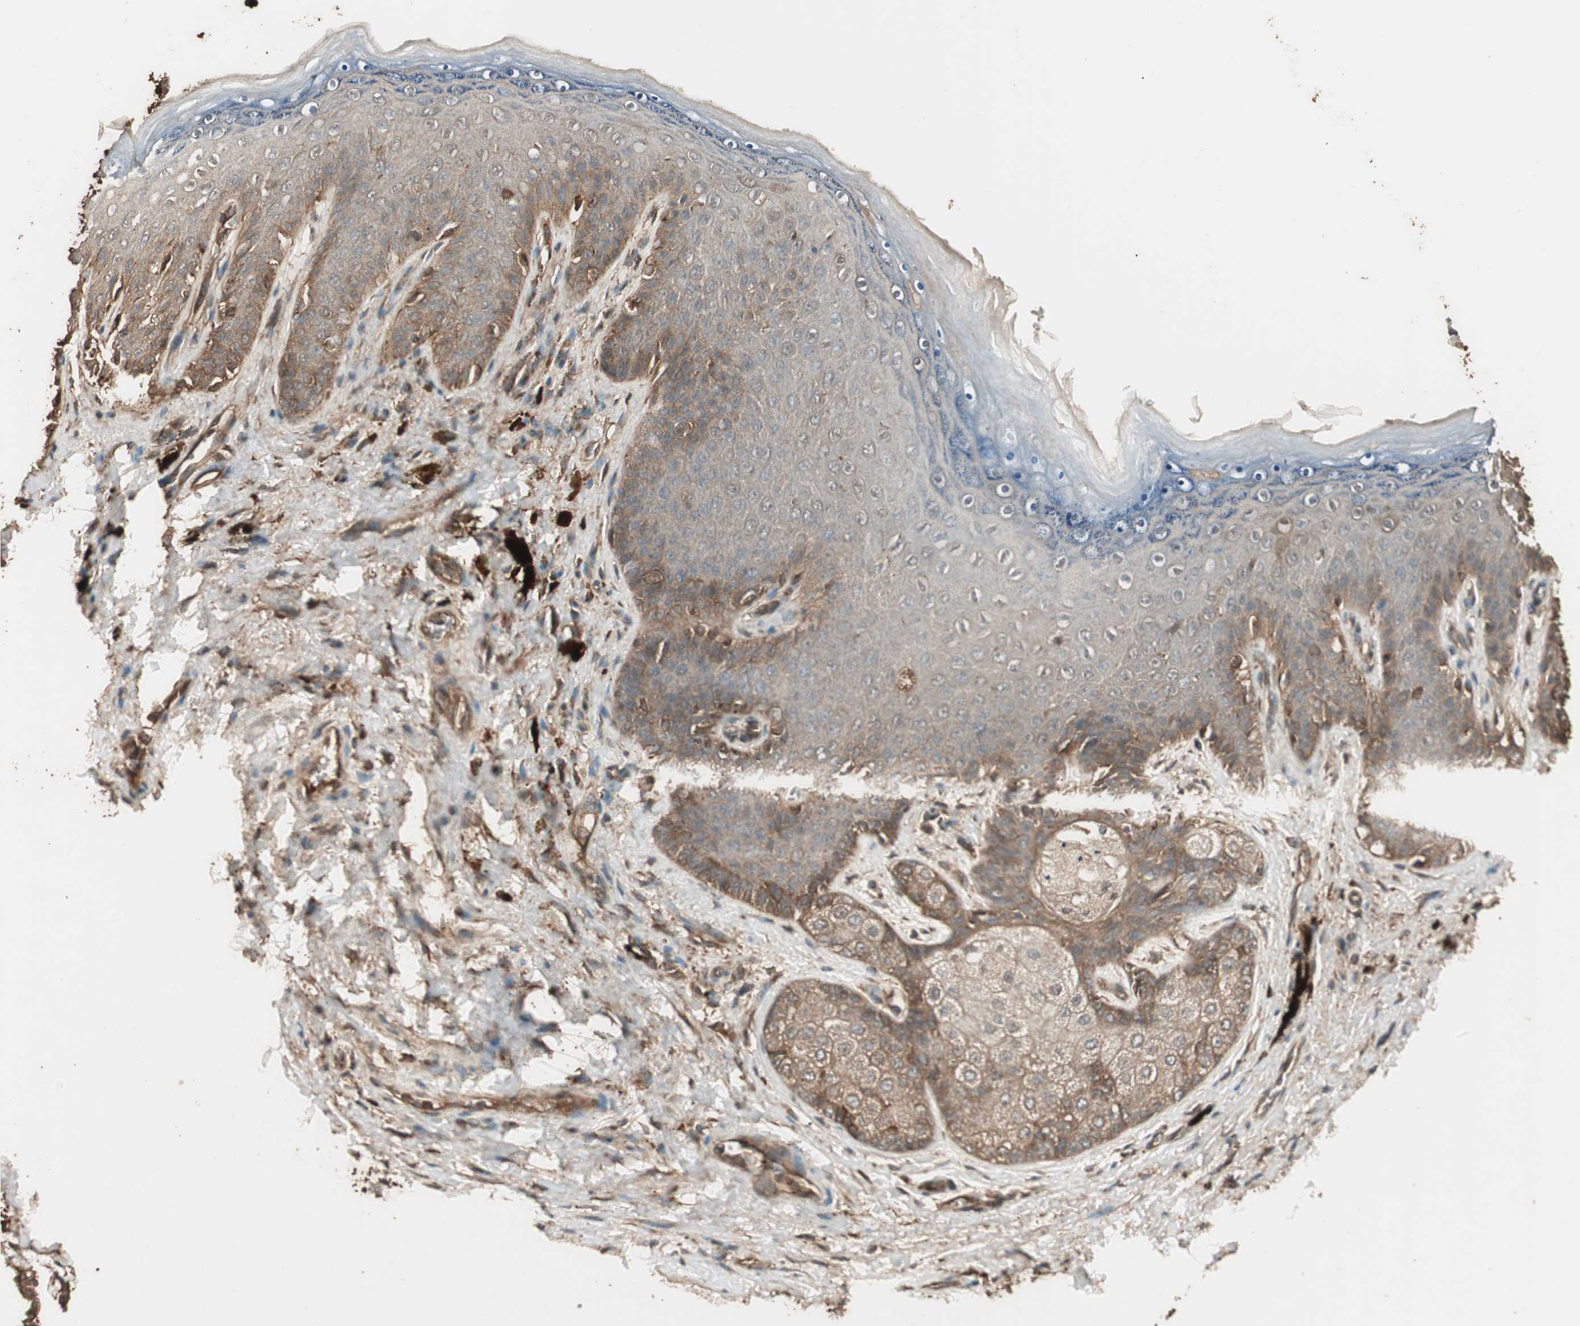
{"staining": {"intensity": "moderate", "quantity": "<25%", "location": "cytoplasmic/membranous"}, "tissue": "skin", "cell_type": "Epidermal cells", "image_type": "normal", "snomed": [{"axis": "morphology", "description": "Normal tissue, NOS"}, {"axis": "topography", "description": "Anal"}], "caption": "Normal skin demonstrates moderate cytoplasmic/membranous expression in about <25% of epidermal cells.", "gene": "CCN4", "patient": {"sex": "female", "age": 46}}